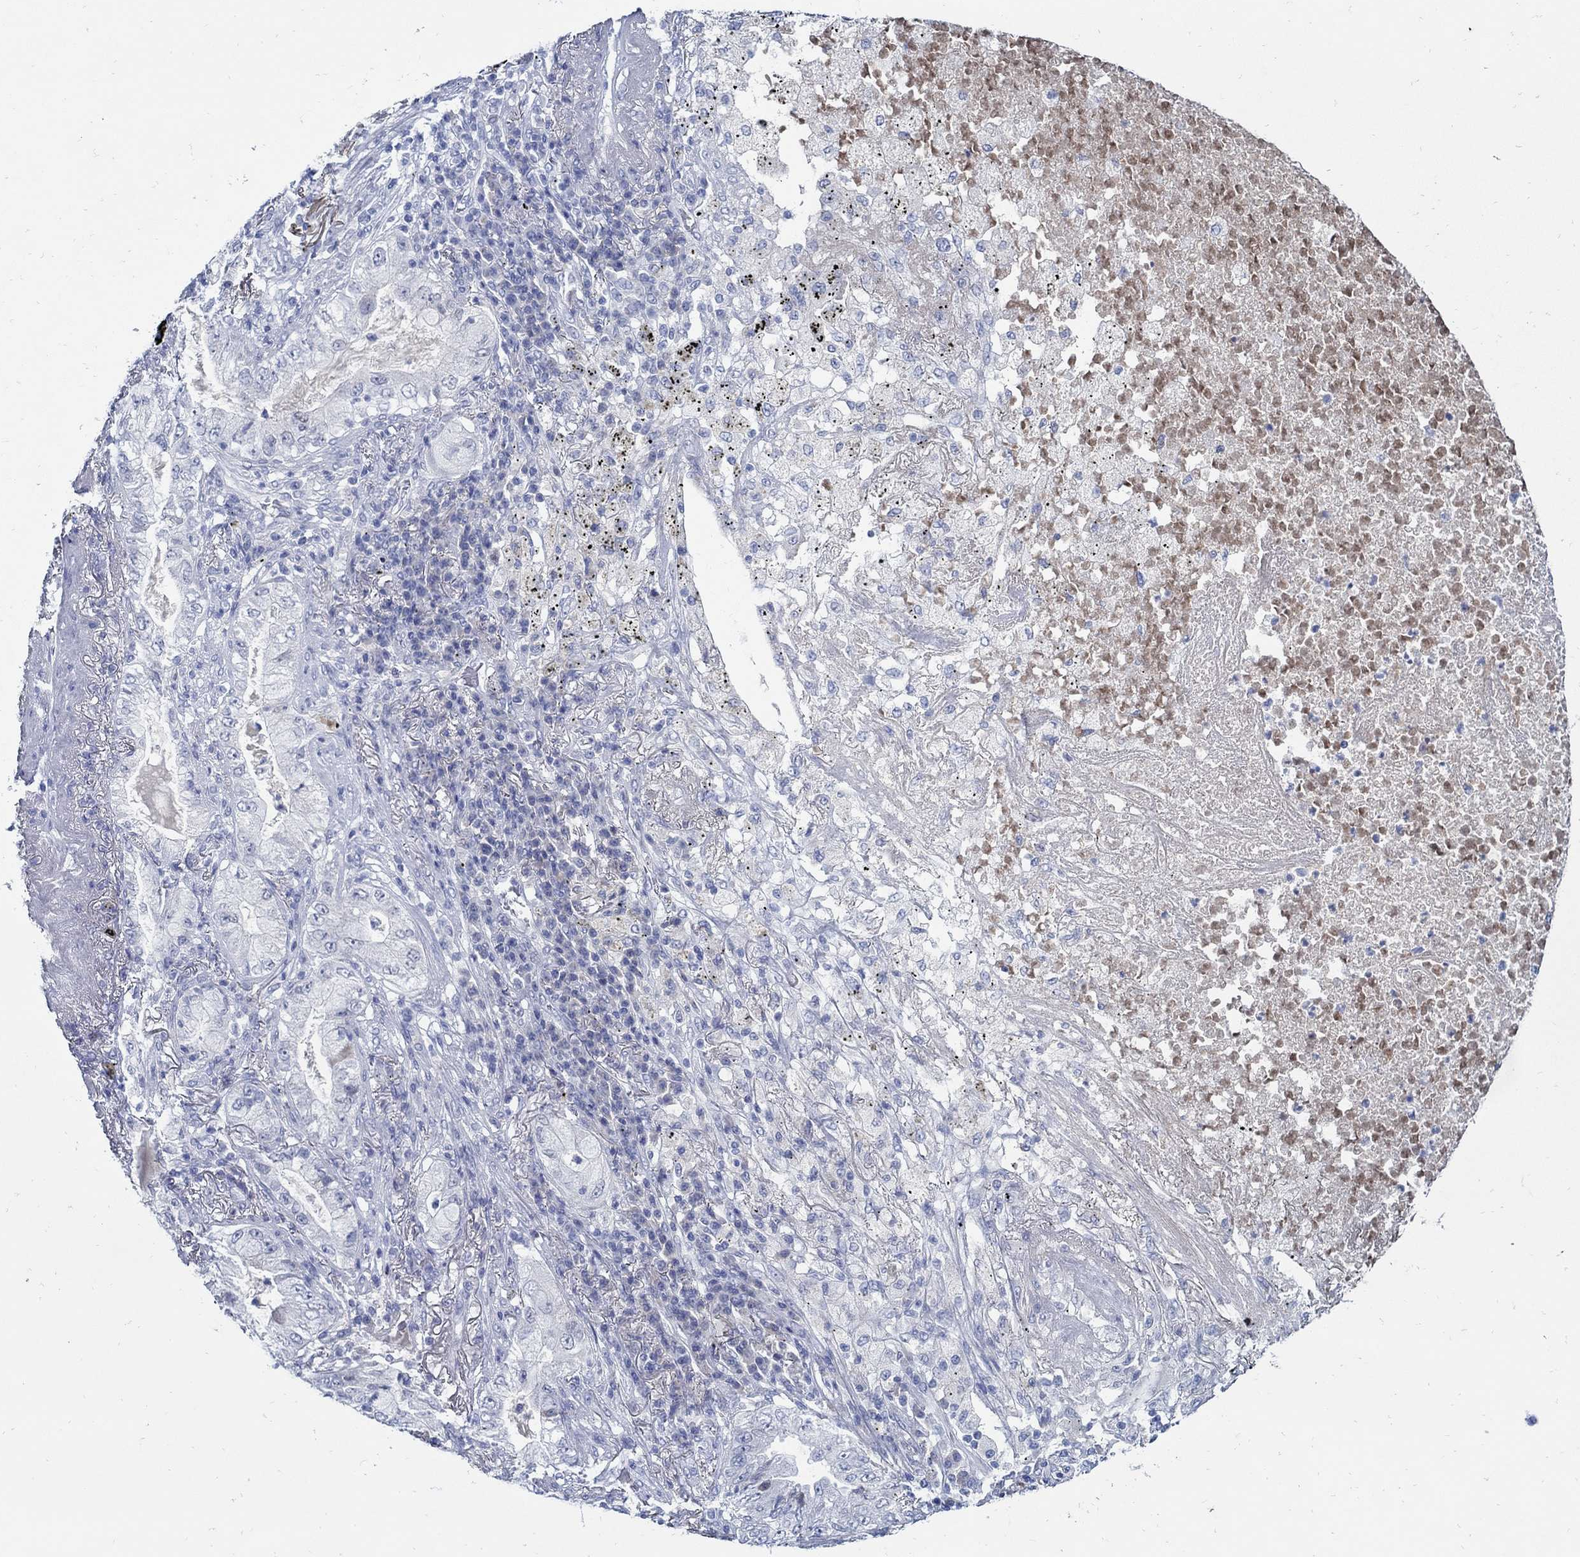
{"staining": {"intensity": "negative", "quantity": "none", "location": "none"}, "tissue": "lung cancer", "cell_type": "Tumor cells", "image_type": "cancer", "snomed": [{"axis": "morphology", "description": "Adenocarcinoma, NOS"}, {"axis": "topography", "description": "Lung"}], "caption": "DAB immunohistochemical staining of lung cancer (adenocarcinoma) reveals no significant expression in tumor cells.", "gene": "PAX9", "patient": {"sex": "female", "age": 73}}